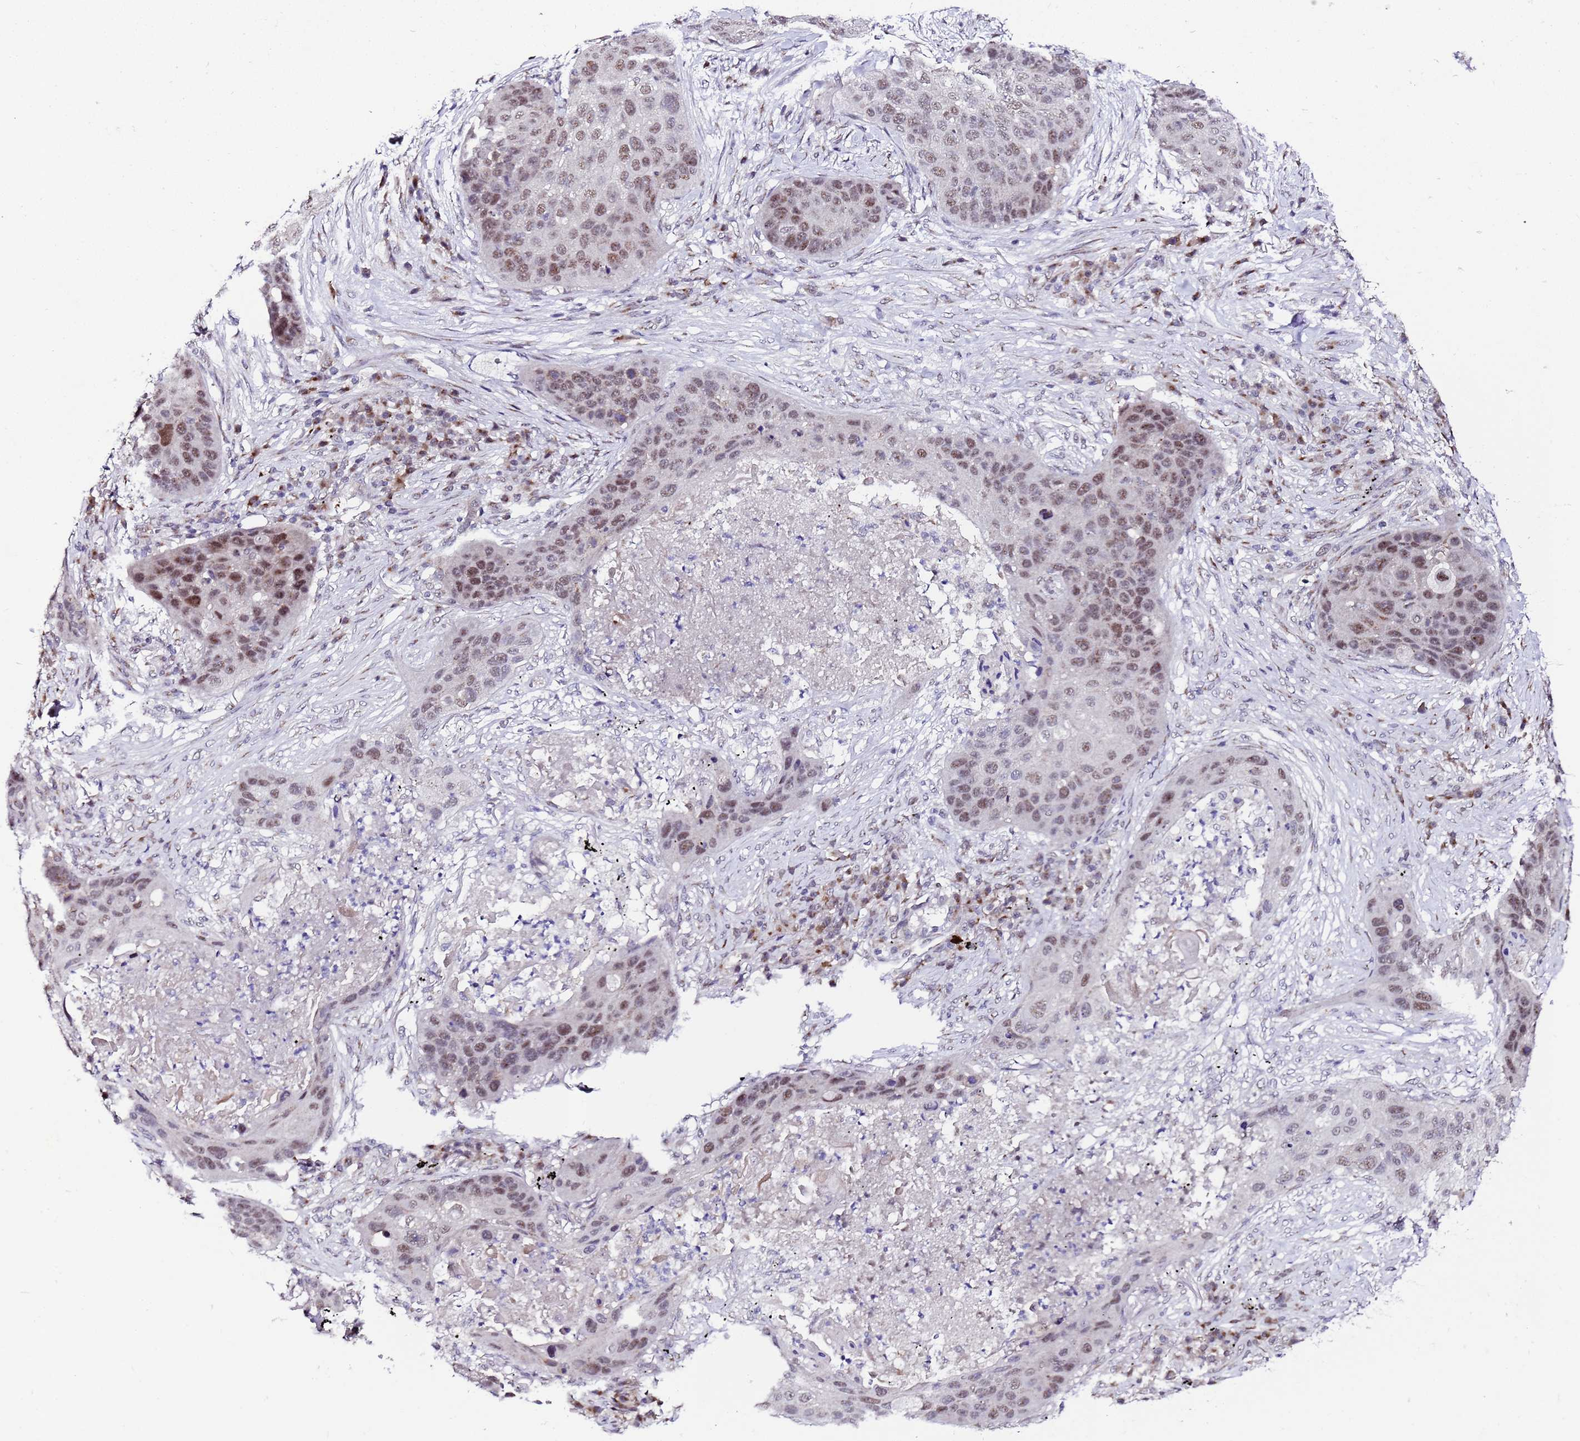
{"staining": {"intensity": "moderate", "quantity": "<25%", "location": "nuclear"}, "tissue": "lung cancer", "cell_type": "Tumor cells", "image_type": "cancer", "snomed": [{"axis": "morphology", "description": "Squamous cell carcinoma, NOS"}, {"axis": "topography", "description": "Lung"}], "caption": "Lung cancer was stained to show a protein in brown. There is low levels of moderate nuclear staining in approximately <25% of tumor cells. (DAB = brown stain, brightfield microscopy at high magnification).", "gene": "C19orf47", "patient": {"sex": "female", "age": 63}}